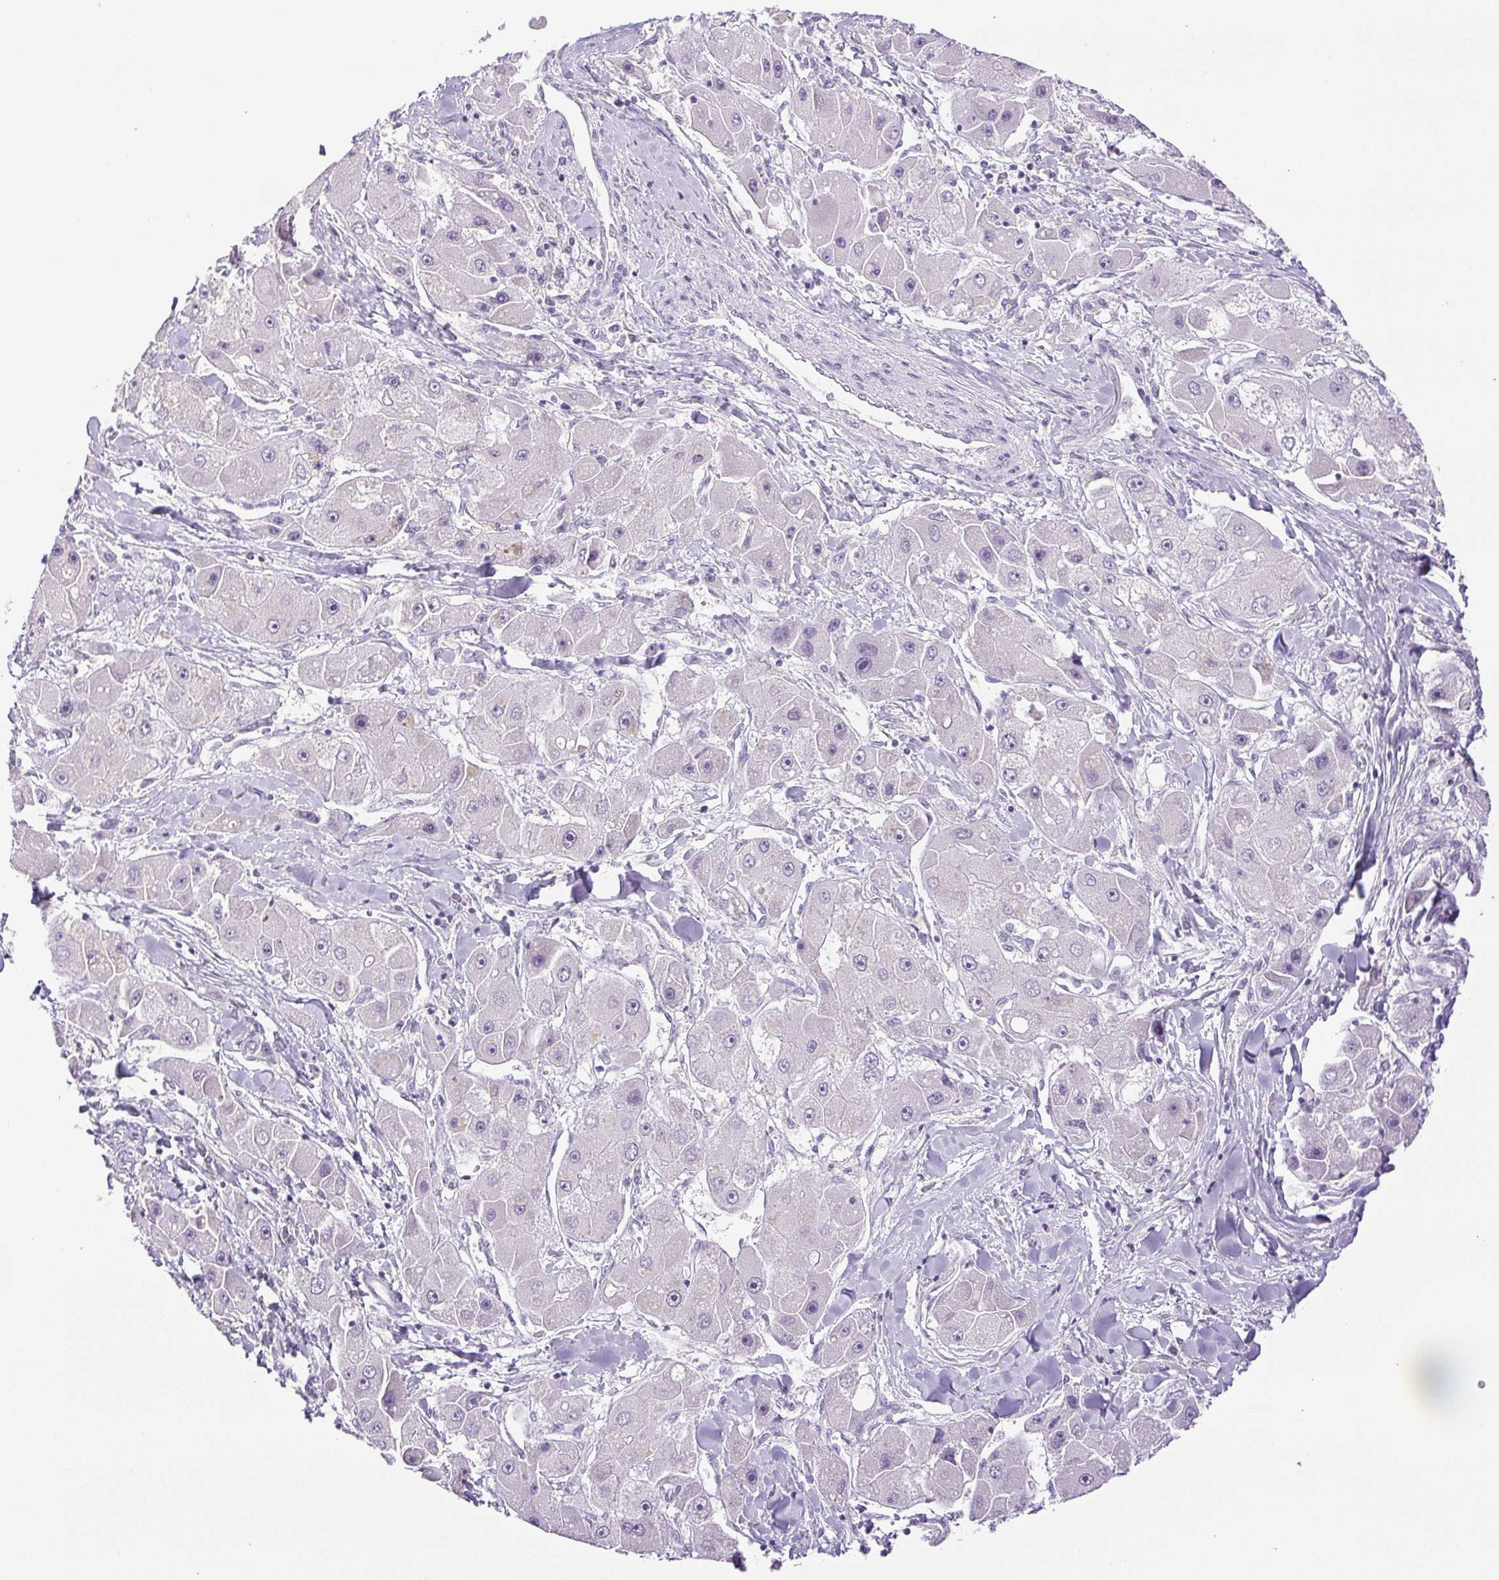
{"staining": {"intensity": "negative", "quantity": "none", "location": "none"}, "tissue": "liver cancer", "cell_type": "Tumor cells", "image_type": "cancer", "snomed": [{"axis": "morphology", "description": "Carcinoma, Hepatocellular, NOS"}, {"axis": "topography", "description": "Liver"}], "caption": "Tumor cells show no significant protein positivity in liver hepatocellular carcinoma.", "gene": "PAPPA2", "patient": {"sex": "male", "age": 24}}